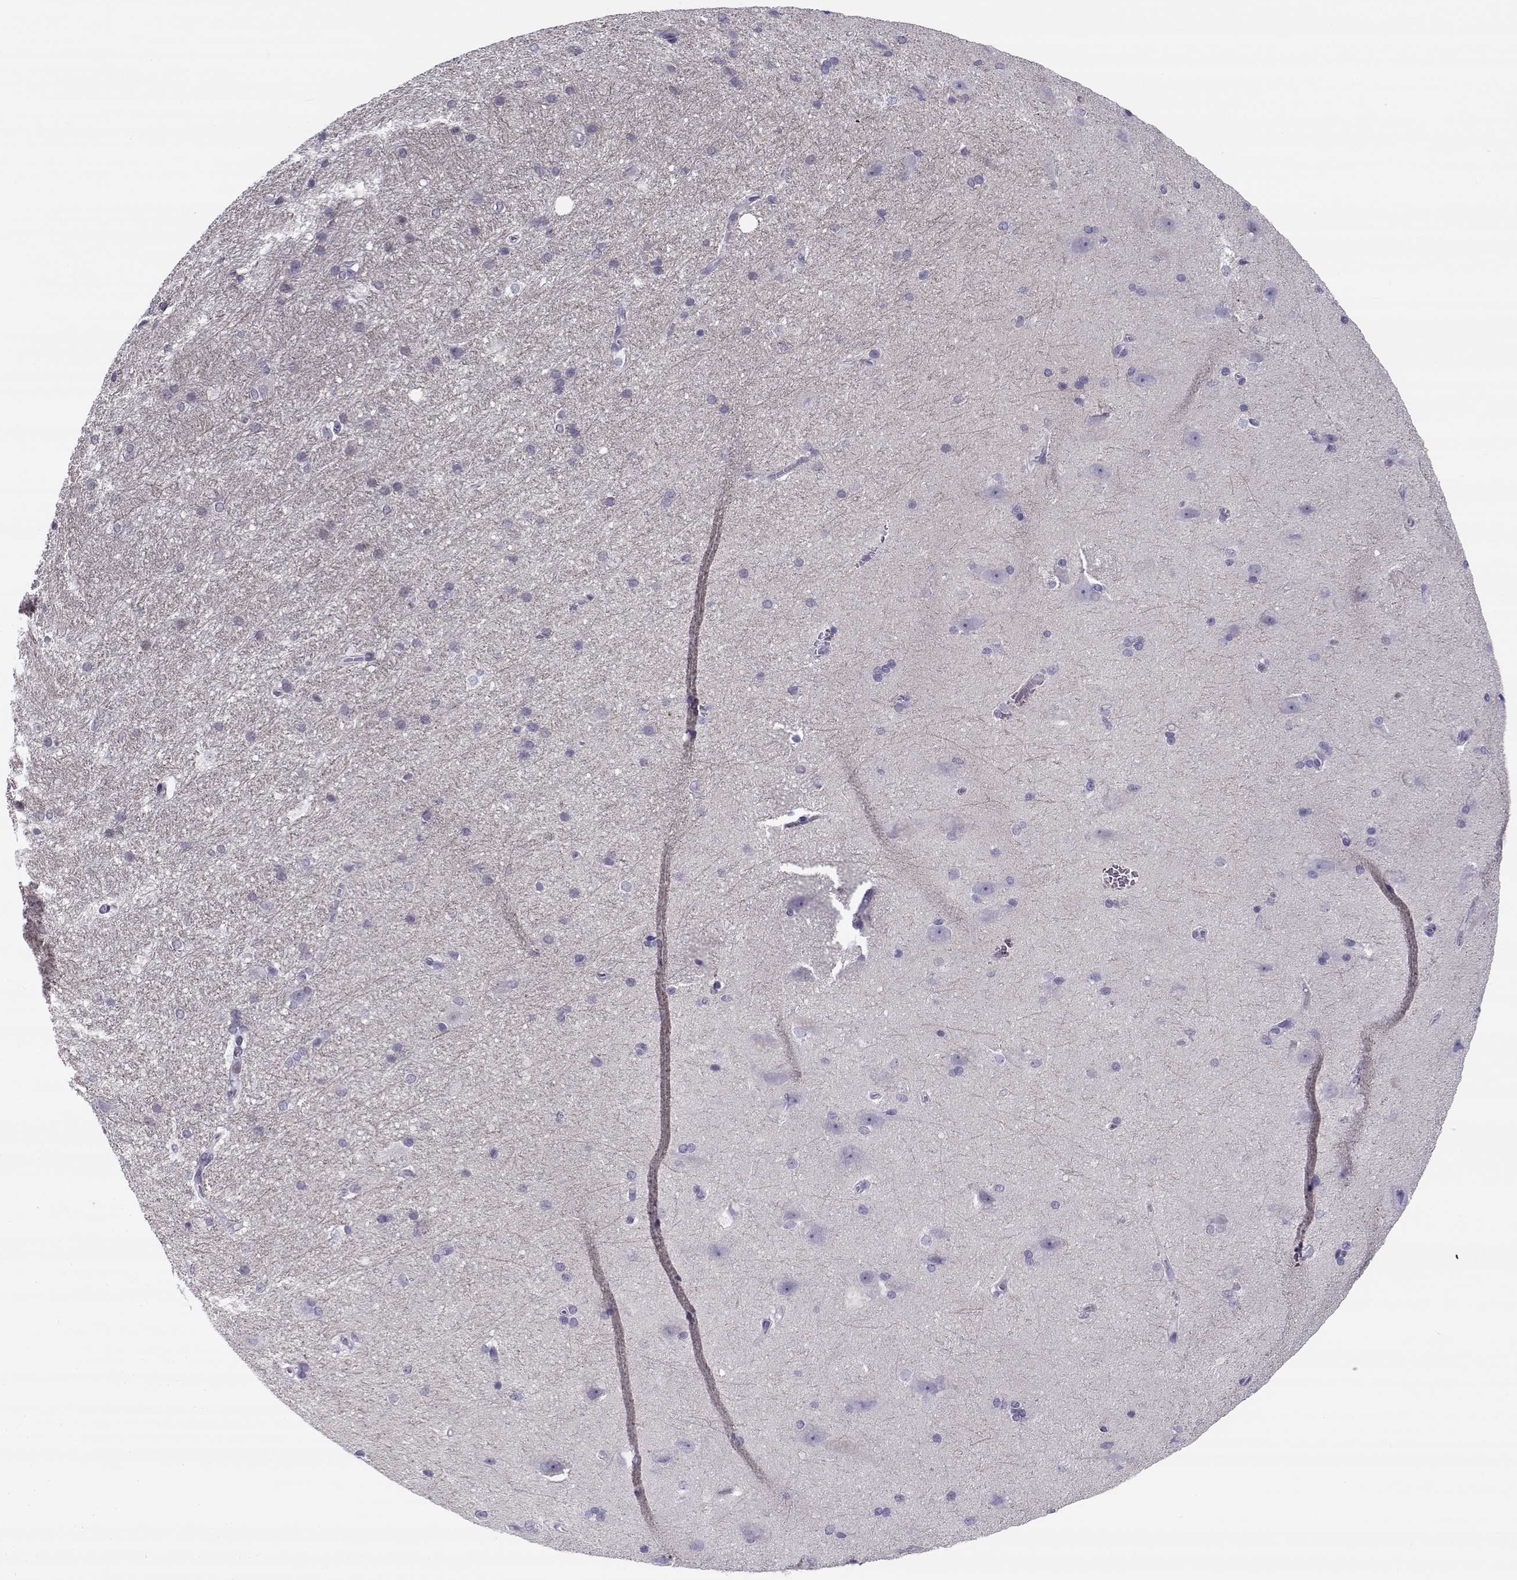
{"staining": {"intensity": "negative", "quantity": "none", "location": "none"}, "tissue": "hippocampus", "cell_type": "Glial cells", "image_type": "normal", "snomed": [{"axis": "morphology", "description": "Normal tissue, NOS"}, {"axis": "topography", "description": "Cerebral cortex"}, {"axis": "topography", "description": "Hippocampus"}], "caption": "High power microscopy micrograph of an immunohistochemistry (IHC) histopathology image of unremarkable hippocampus, revealing no significant expression in glial cells.", "gene": "CREB3L3", "patient": {"sex": "female", "age": 19}}